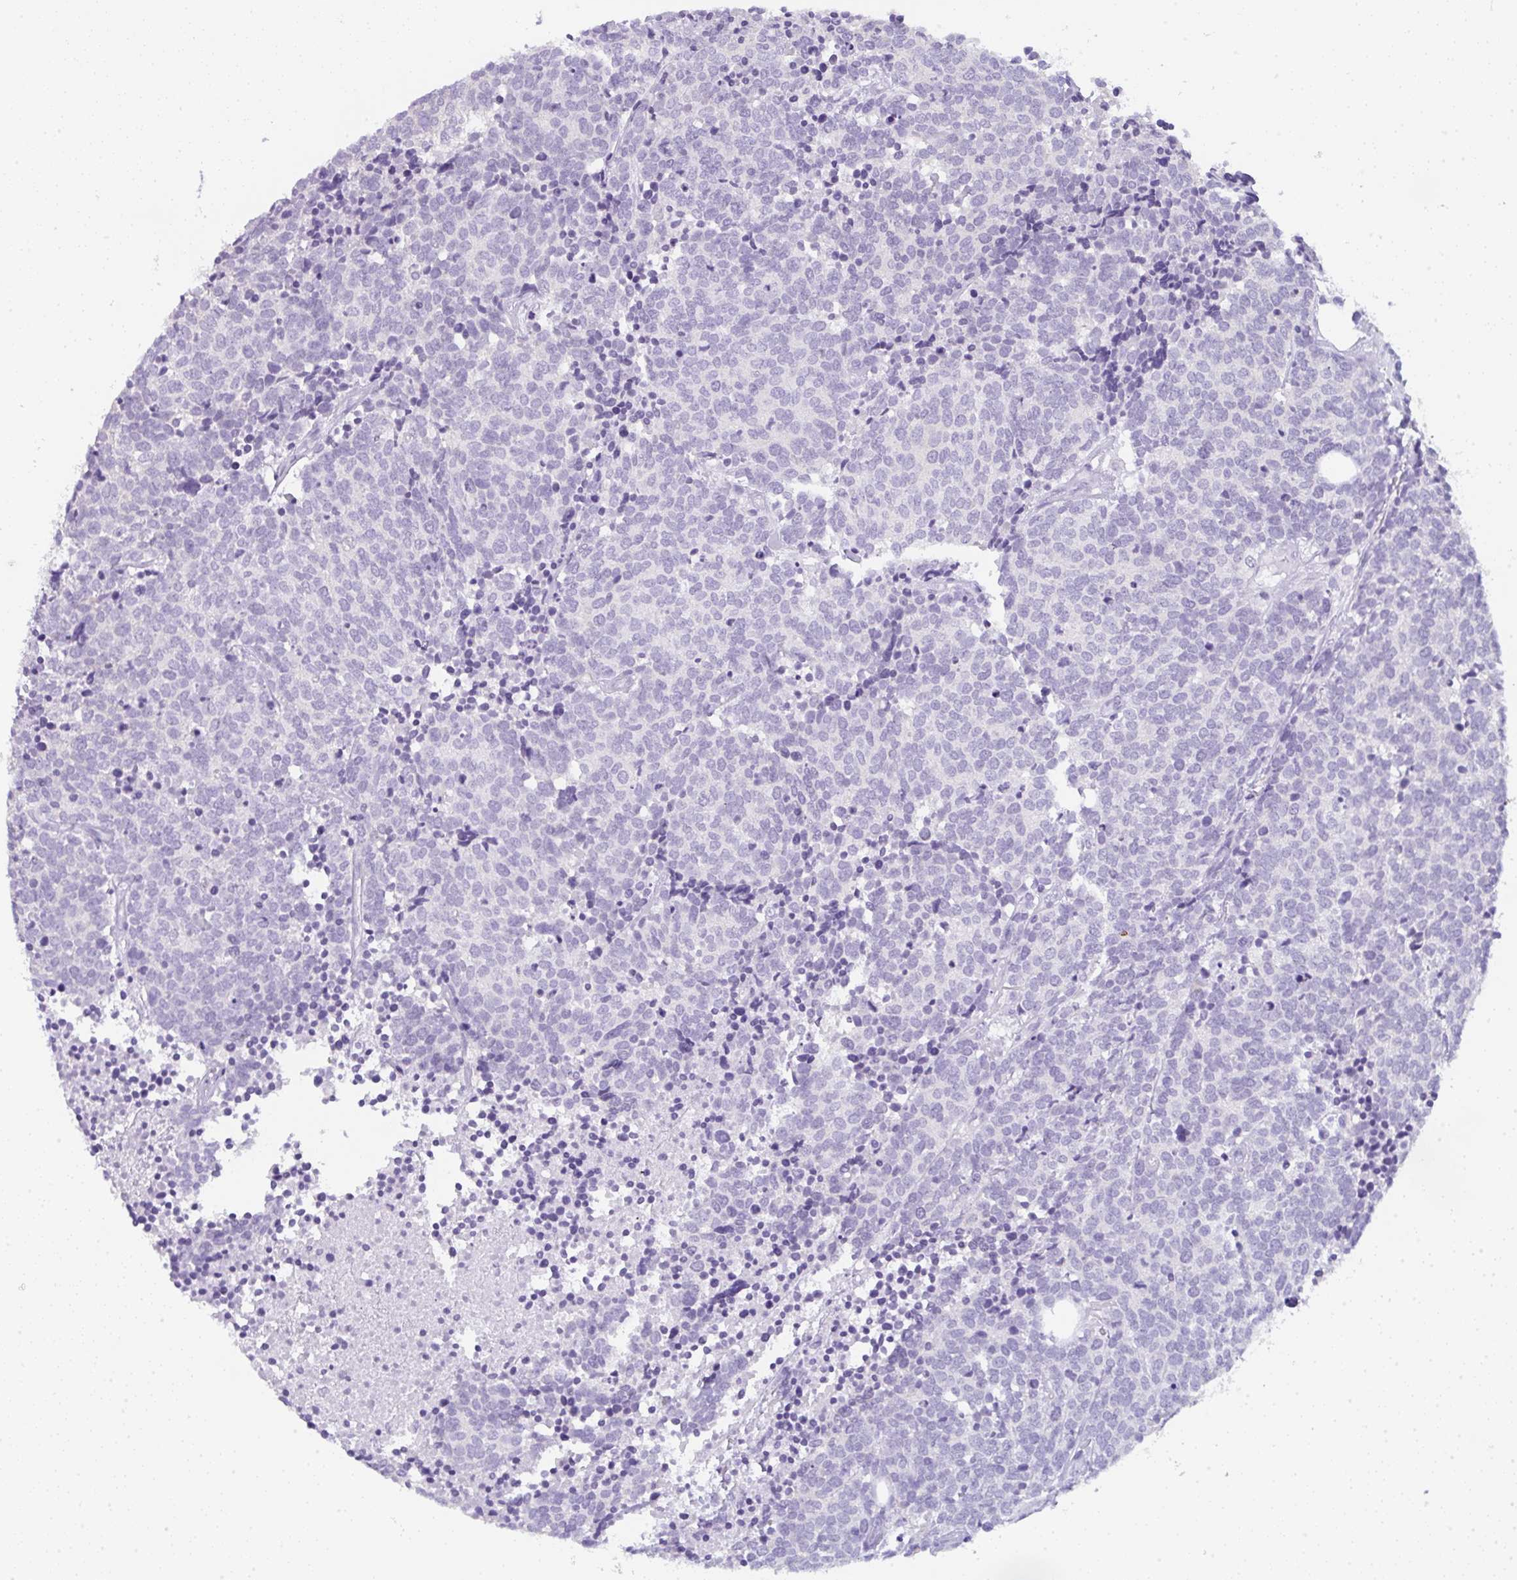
{"staining": {"intensity": "negative", "quantity": "none", "location": "none"}, "tissue": "carcinoid", "cell_type": "Tumor cells", "image_type": "cancer", "snomed": [{"axis": "morphology", "description": "Carcinoid, malignant, NOS"}, {"axis": "topography", "description": "Skin"}], "caption": "The immunohistochemistry micrograph has no significant positivity in tumor cells of carcinoid (malignant) tissue.", "gene": "LPAR4", "patient": {"sex": "female", "age": 79}}